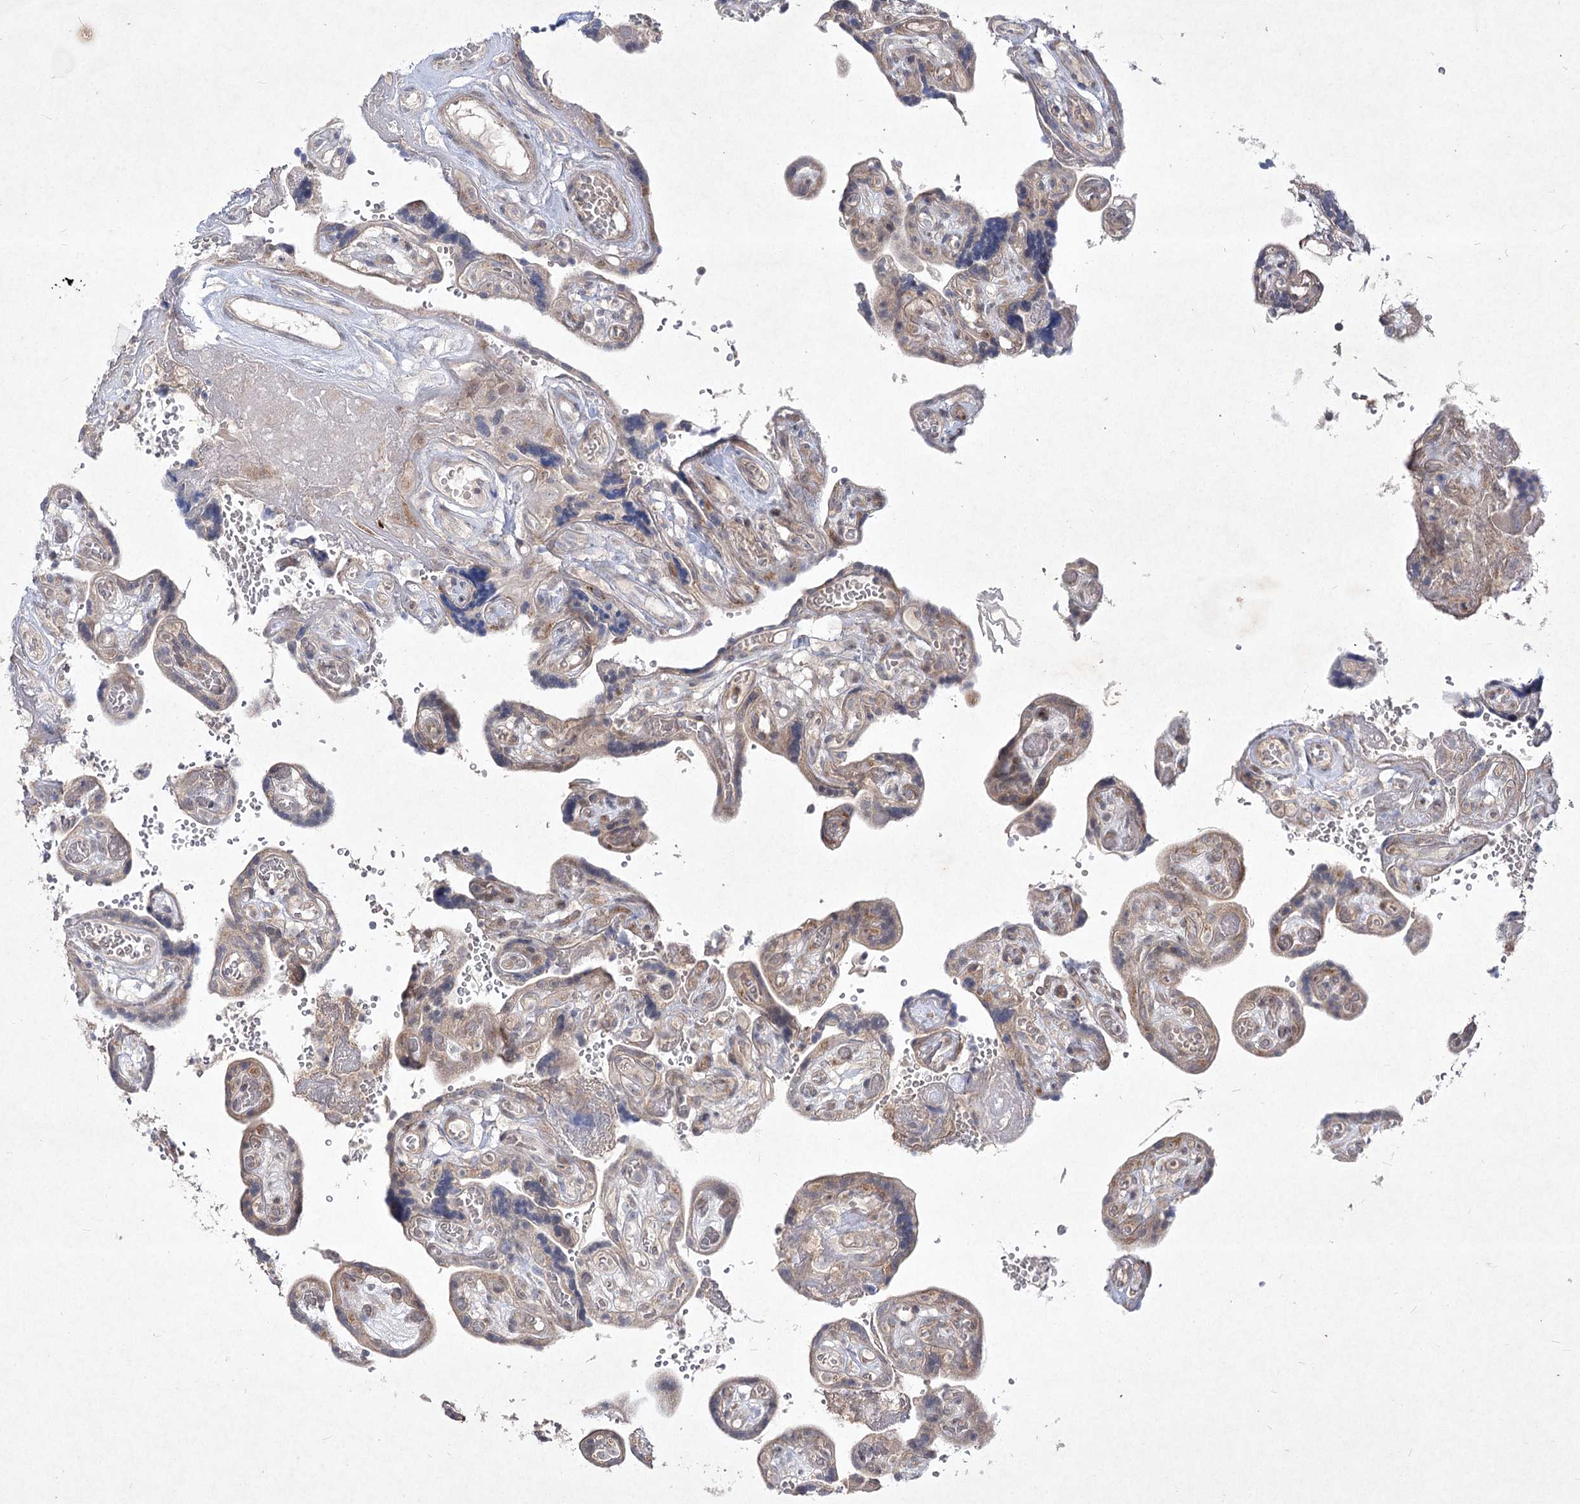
{"staining": {"intensity": "weak", "quantity": ">75%", "location": "cytoplasmic/membranous"}, "tissue": "placenta", "cell_type": "Decidual cells", "image_type": "normal", "snomed": [{"axis": "morphology", "description": "Normal tissue, NOS"}, {"axis": "topography", "description": "Placenta"}], "caption": "Placenta stained with a protein marker shows weak staining in decidual cells.", "gene": "CIB2", "patient": {"sex": "female", "age": 30}}